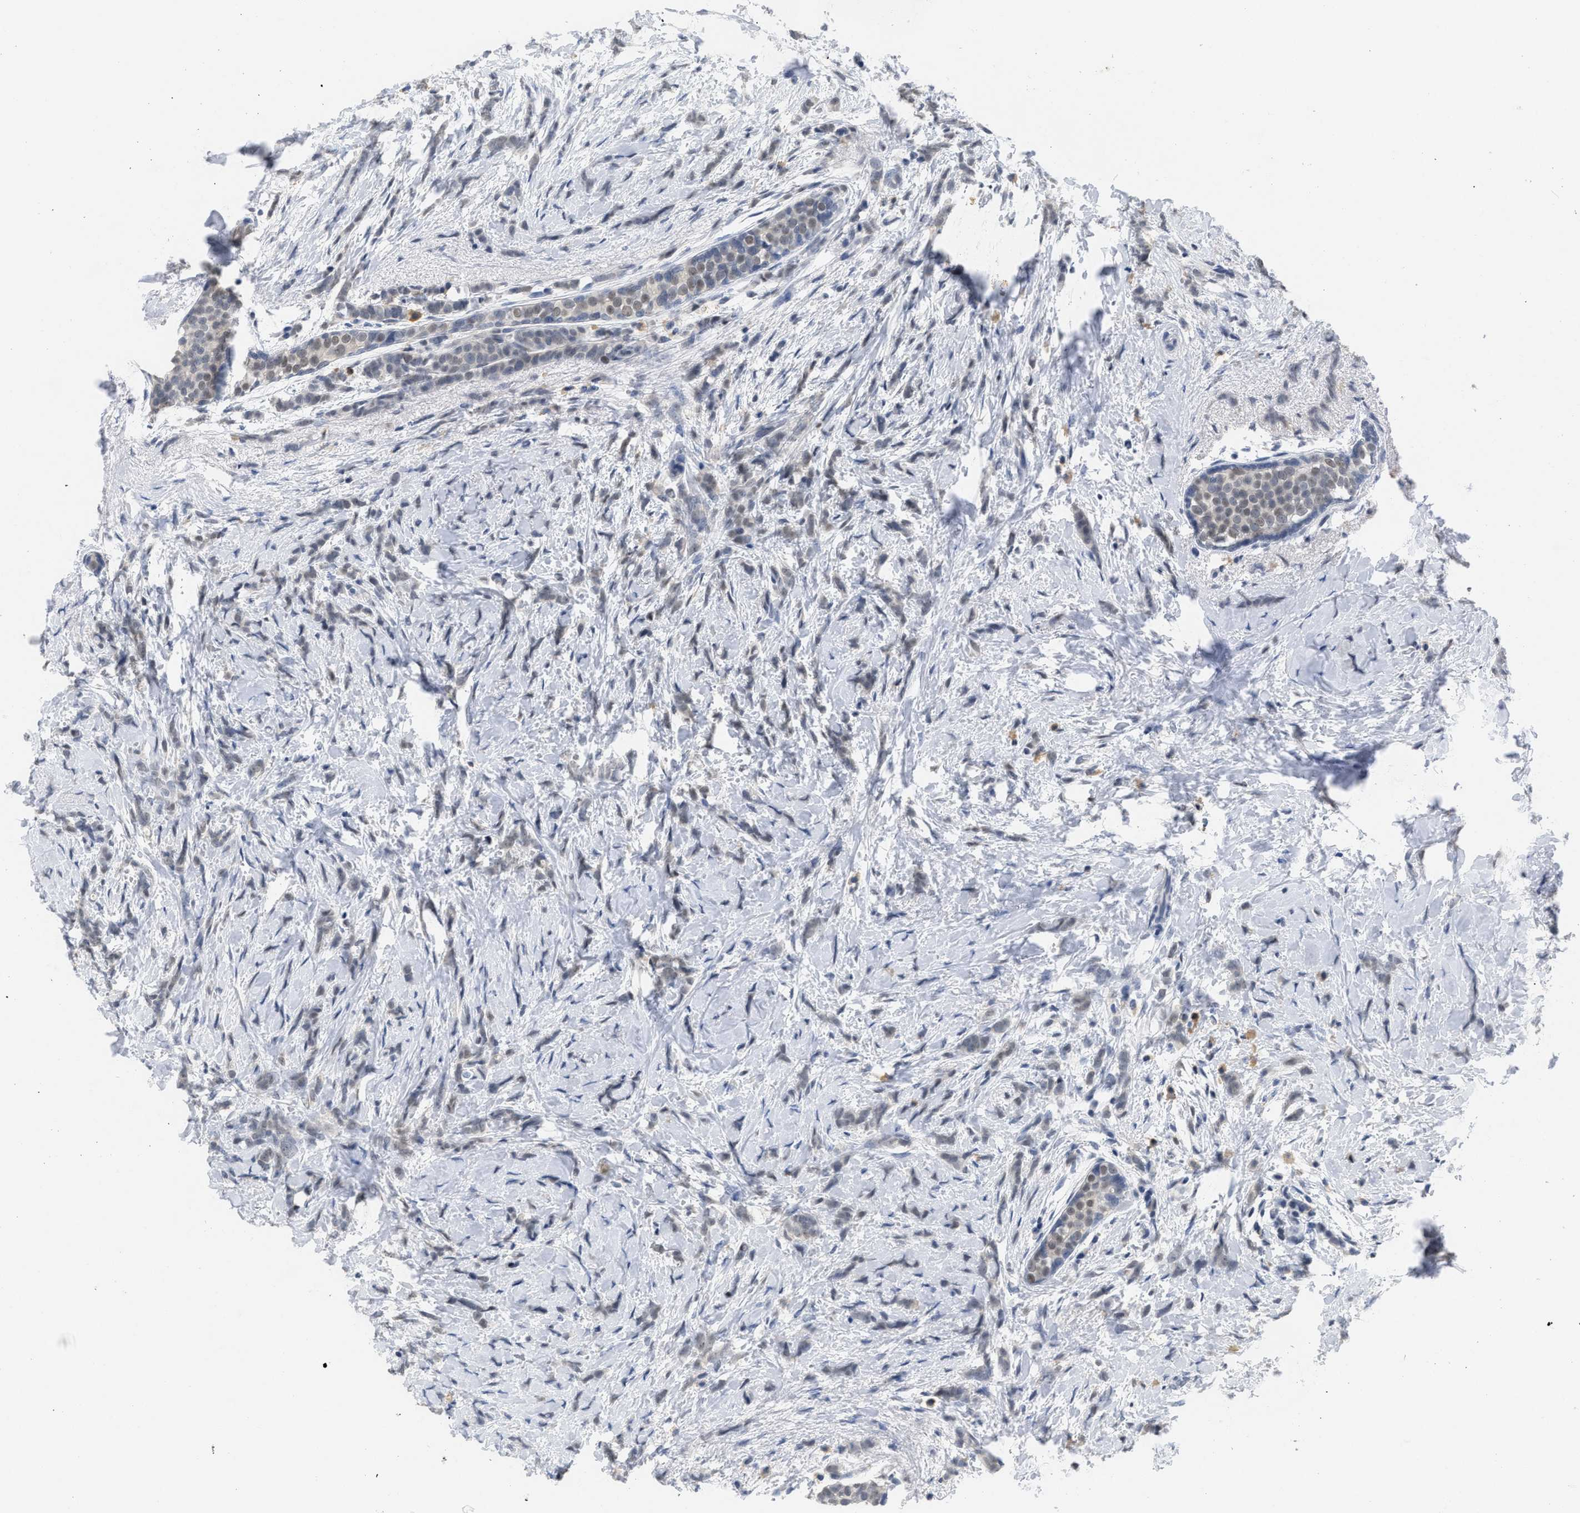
{"staining": {"intensity": "weak", "quantity": "25%-75%", "location": "nuclear"}, "tissue": "breast cancer", "cell_type": "Tumor cells", "image_type": "cancer", "snomed": [{"axis": "morphology", "description": "Lobular carcinoma, in situ"}, {"axis": "morphology", "description": "Lobular carcinoma"}, {"axis": "topography", "description": "Breast"}], "caption": "This image reveals immunohistochemistry staining of human lobular carcinoma in situ (breast), with low weak nuclear staining in about 25%-75% of tumor cells.", "gene": "GGNBP2", "patient": {"sex": "female", "age": 41}}